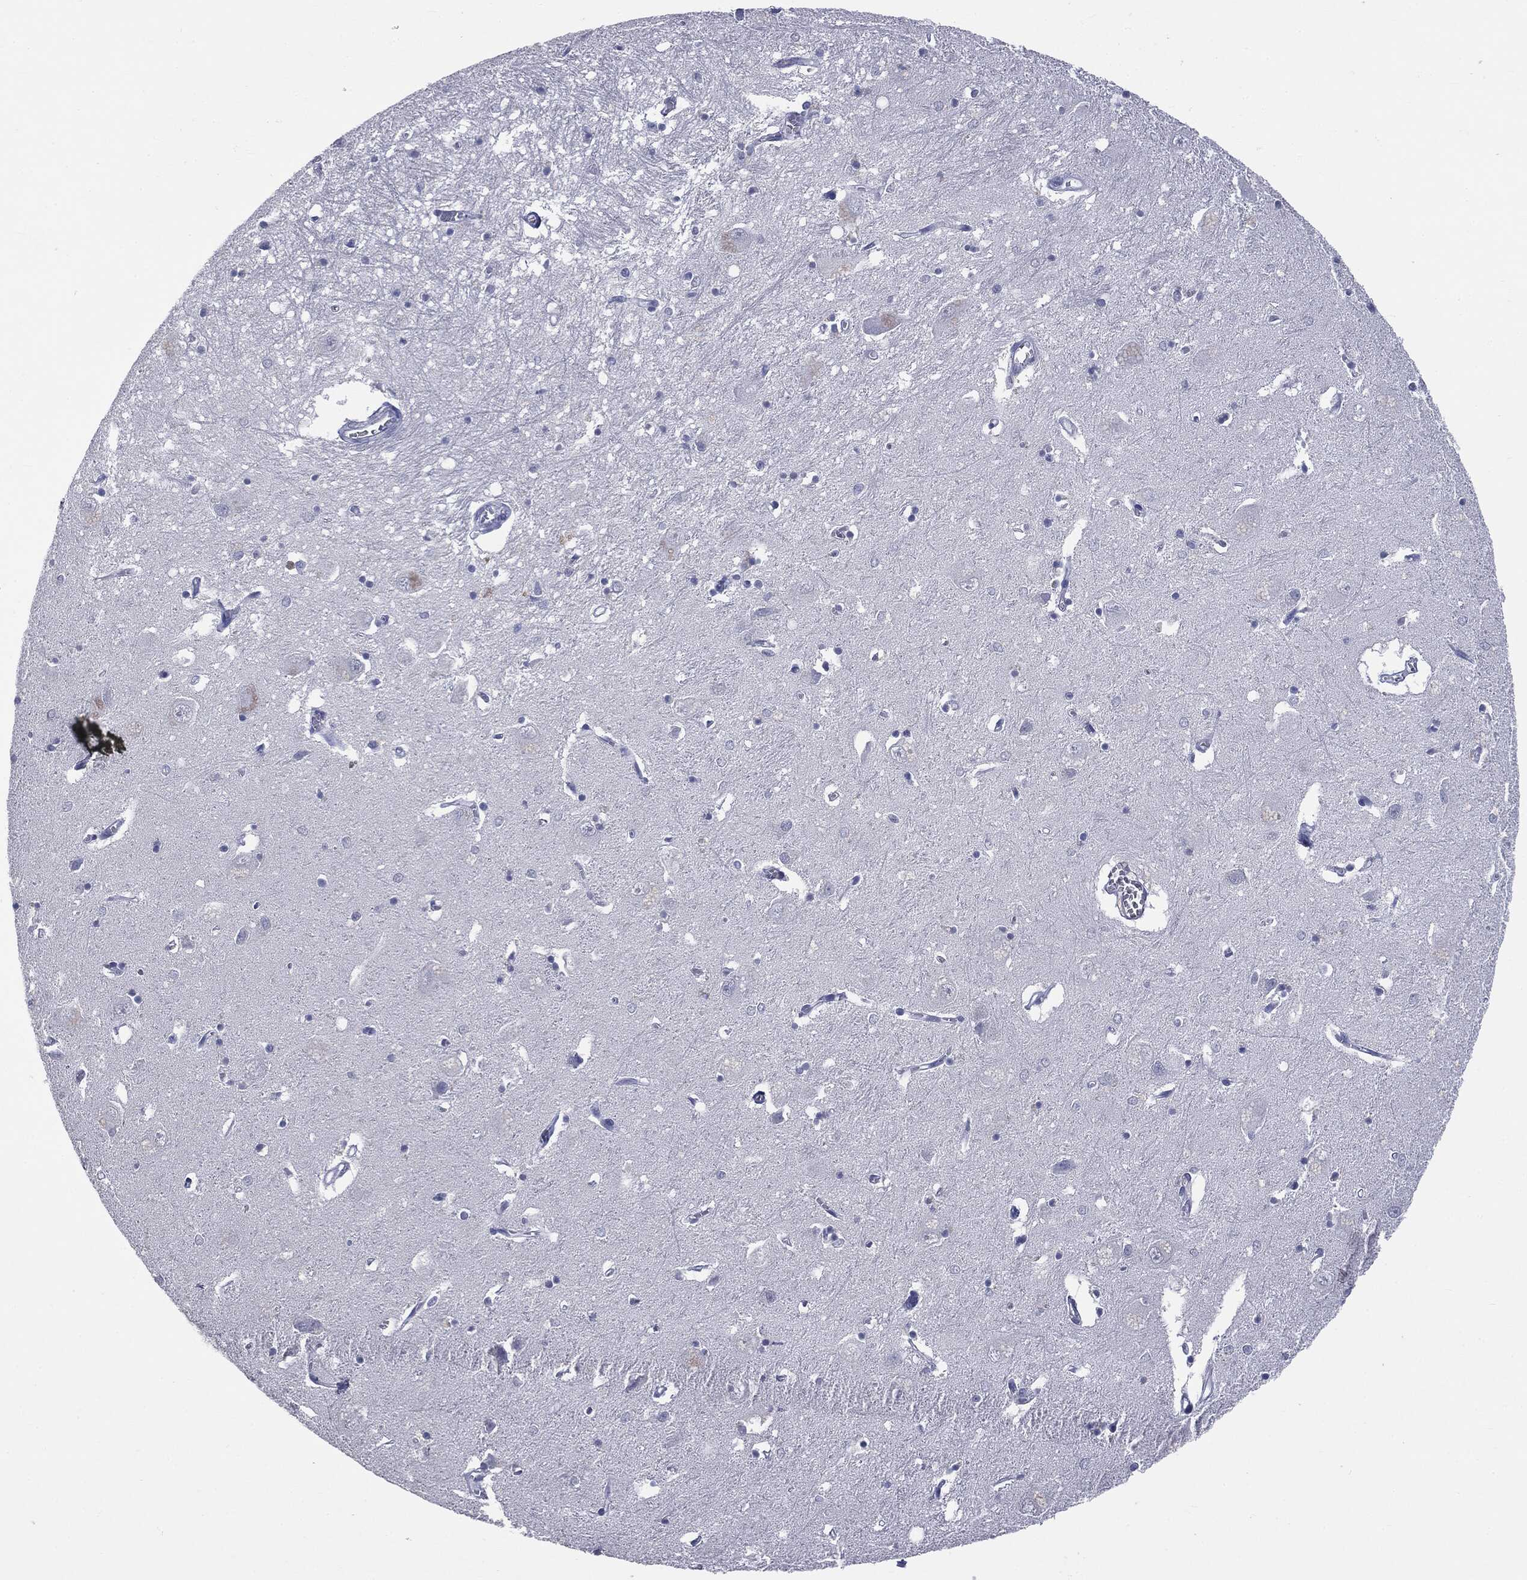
{"staining": {"intensity": "negative", "quantity": "none", "location": "none"}, "tissue": "caudate", "cell_type": "Glial cells", "image_type": "normal", "snomed": [{"axis": "morphology", "description": "Normal tissue, NOS"}, {"axis": "topography", "description": "Lateral ventricle wall"}], "caption": "The micrograph demonstrates no staining of glial cells in unremarkable caudate. (DAB IHC visualized using brightfield microscopy, high magnification).", "gene": "TSHB", "patient": {"sex": "male", "age": 54}}